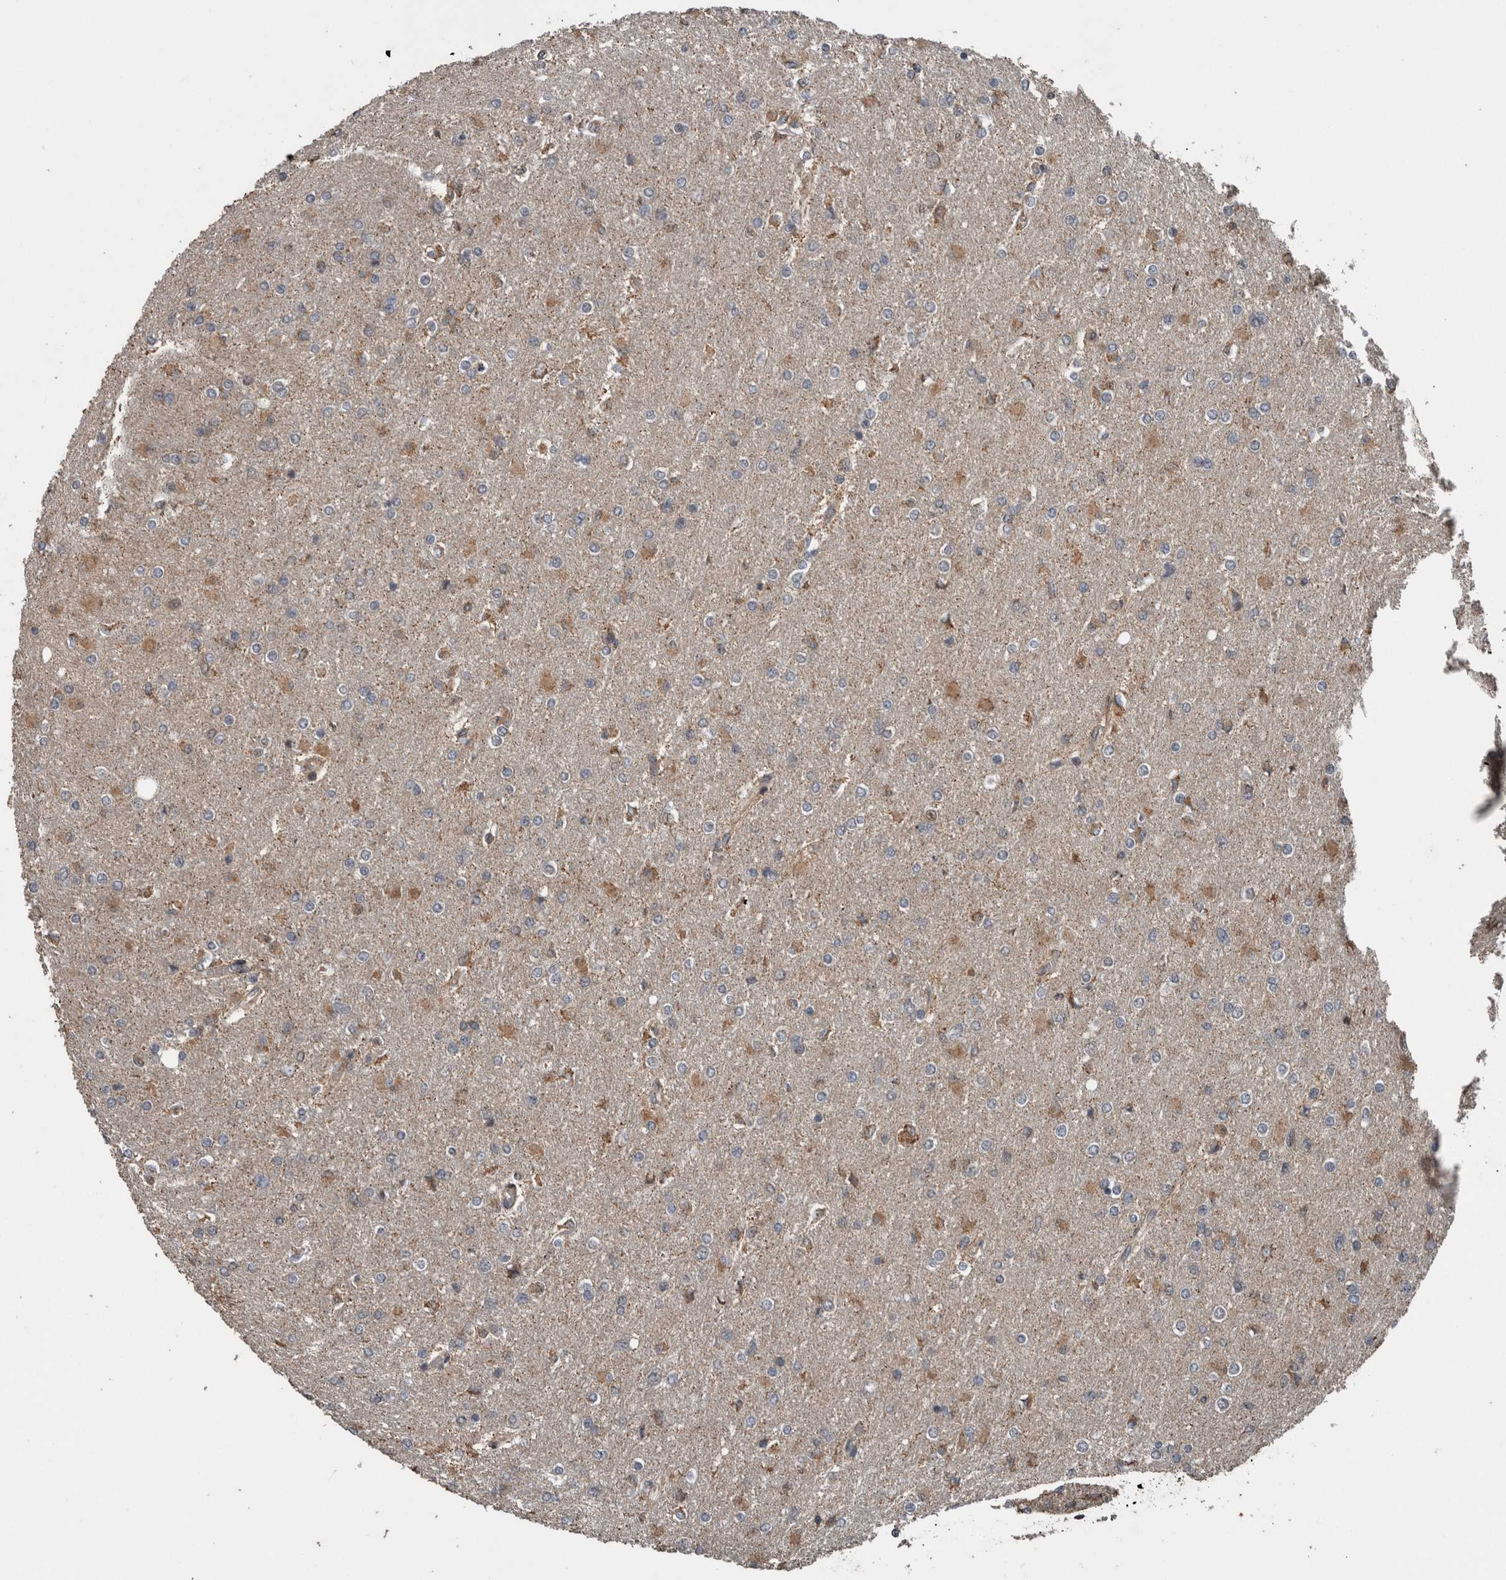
{"staining": {"intensity": "moderate", "quantity": "<25%", "location": "cytoplasmic/membranous"}, "tissue": "glioma", "cell_type": "Tumor cells", "image_type": "cancer", "snomed": [{"axis": "morphology", "description": "Glioma, malignant, High grade"}, {"axis": "topography", "description": "Cerebral cortex"}], "caption": "Immunohistochemistry (IHC) image of neoplastic tissue: human glioma stained using immunohistochemistry exhibits low levels of moderate protein expression localized specifically in the cytoplasmic/membranous of tumor cells, appearing as a cytoplasmic/membranous brown color.", "gene": "RIOK3", "patient": {"sex": "female", "age": 36}}